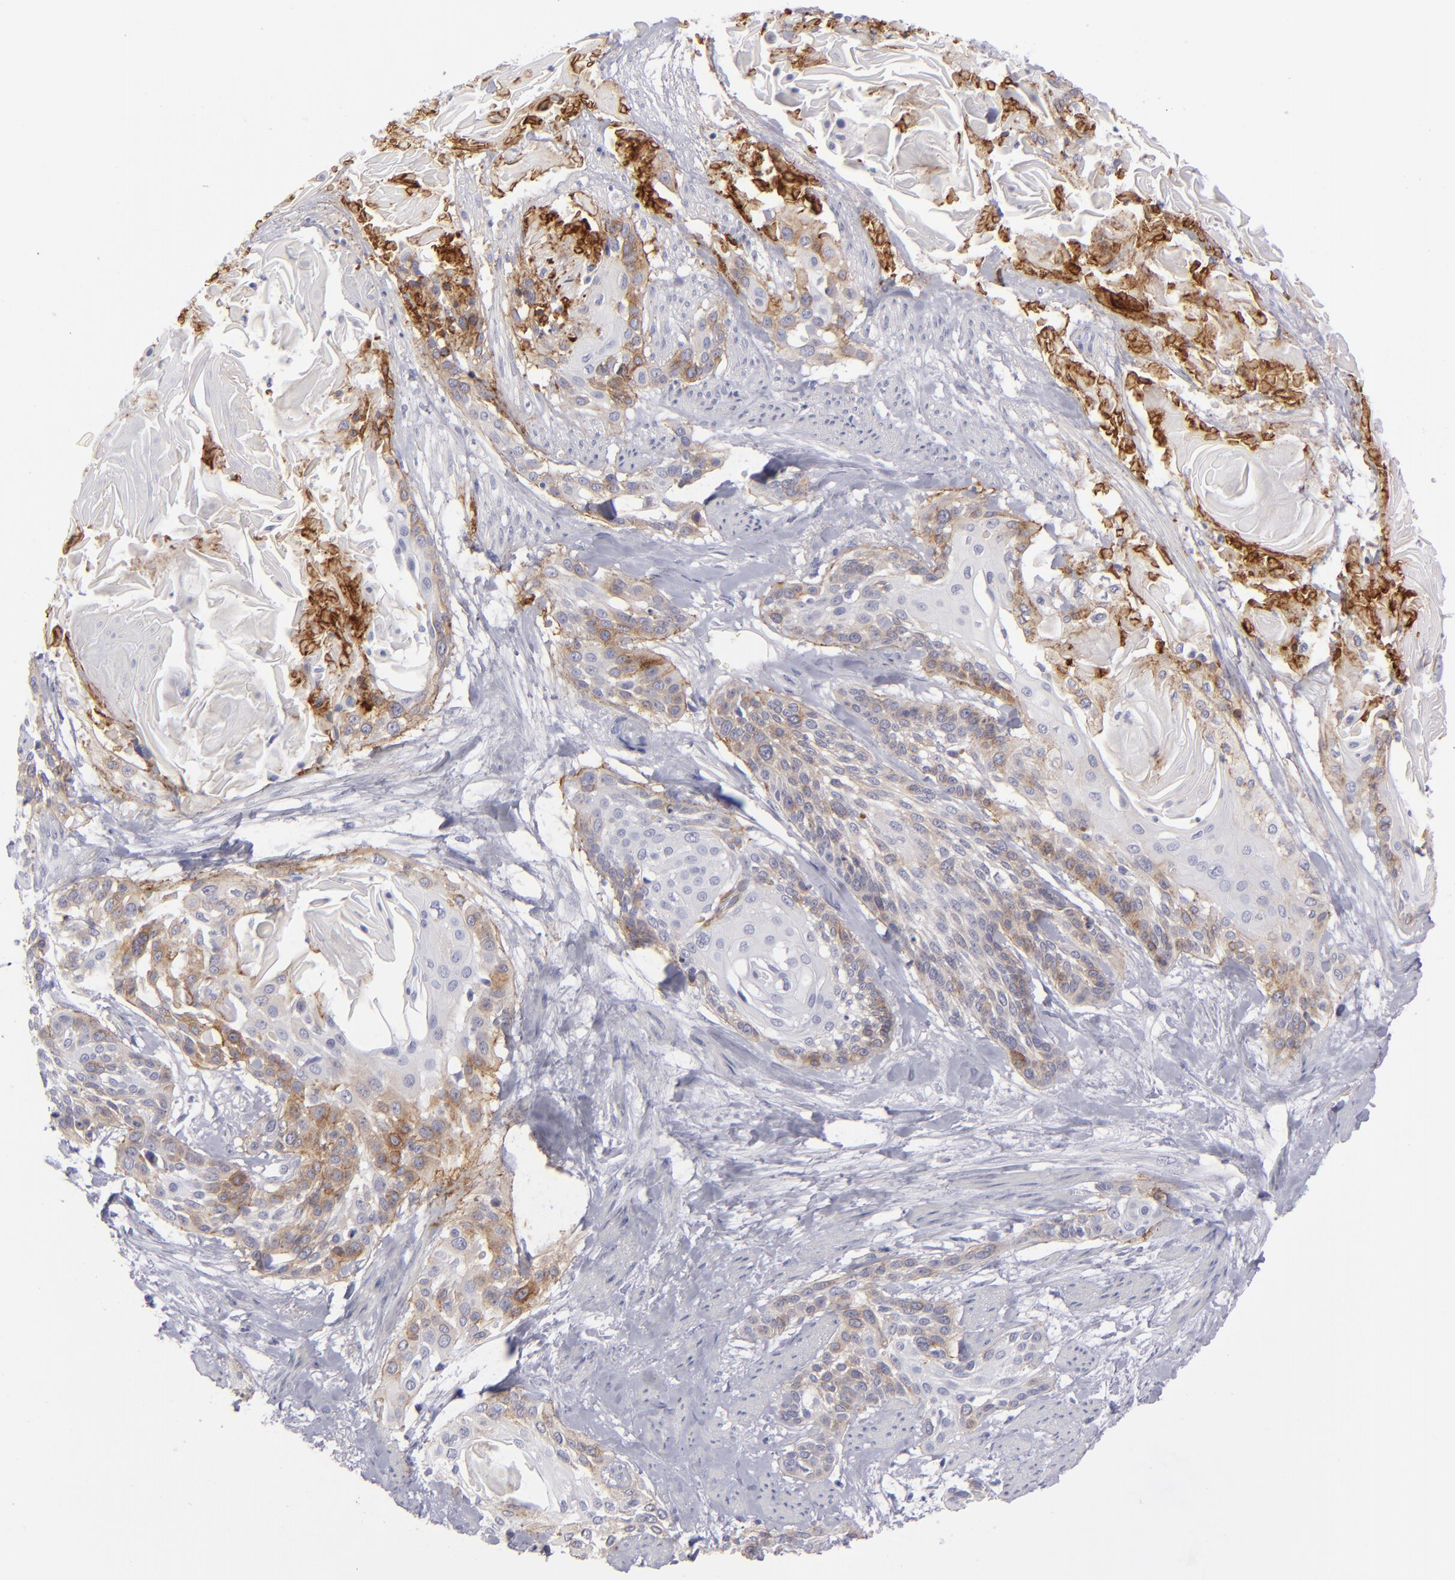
{"staining": {"intensity": "moderate", "quantity": "<25%", "location": "cytoplasmic/membranous"}, "tissue": "cervical cancer", "cell_type": "Tumor cells", "image_type": "cancer", "snomed": [{"axis": "morphology", "description": "Squamous cell carcinoma, NOS"}, {"axis": "topography", "description": "Cervix"}], "caption": "Protein analysis of cervical cancer (squamous cell carcinoma) tissue displays moderate cytoplasmic/membranous positivity in about <25% of tumor cells.", "gene": "ITGB4", "patient": {"sex": "female", "age": 57}}